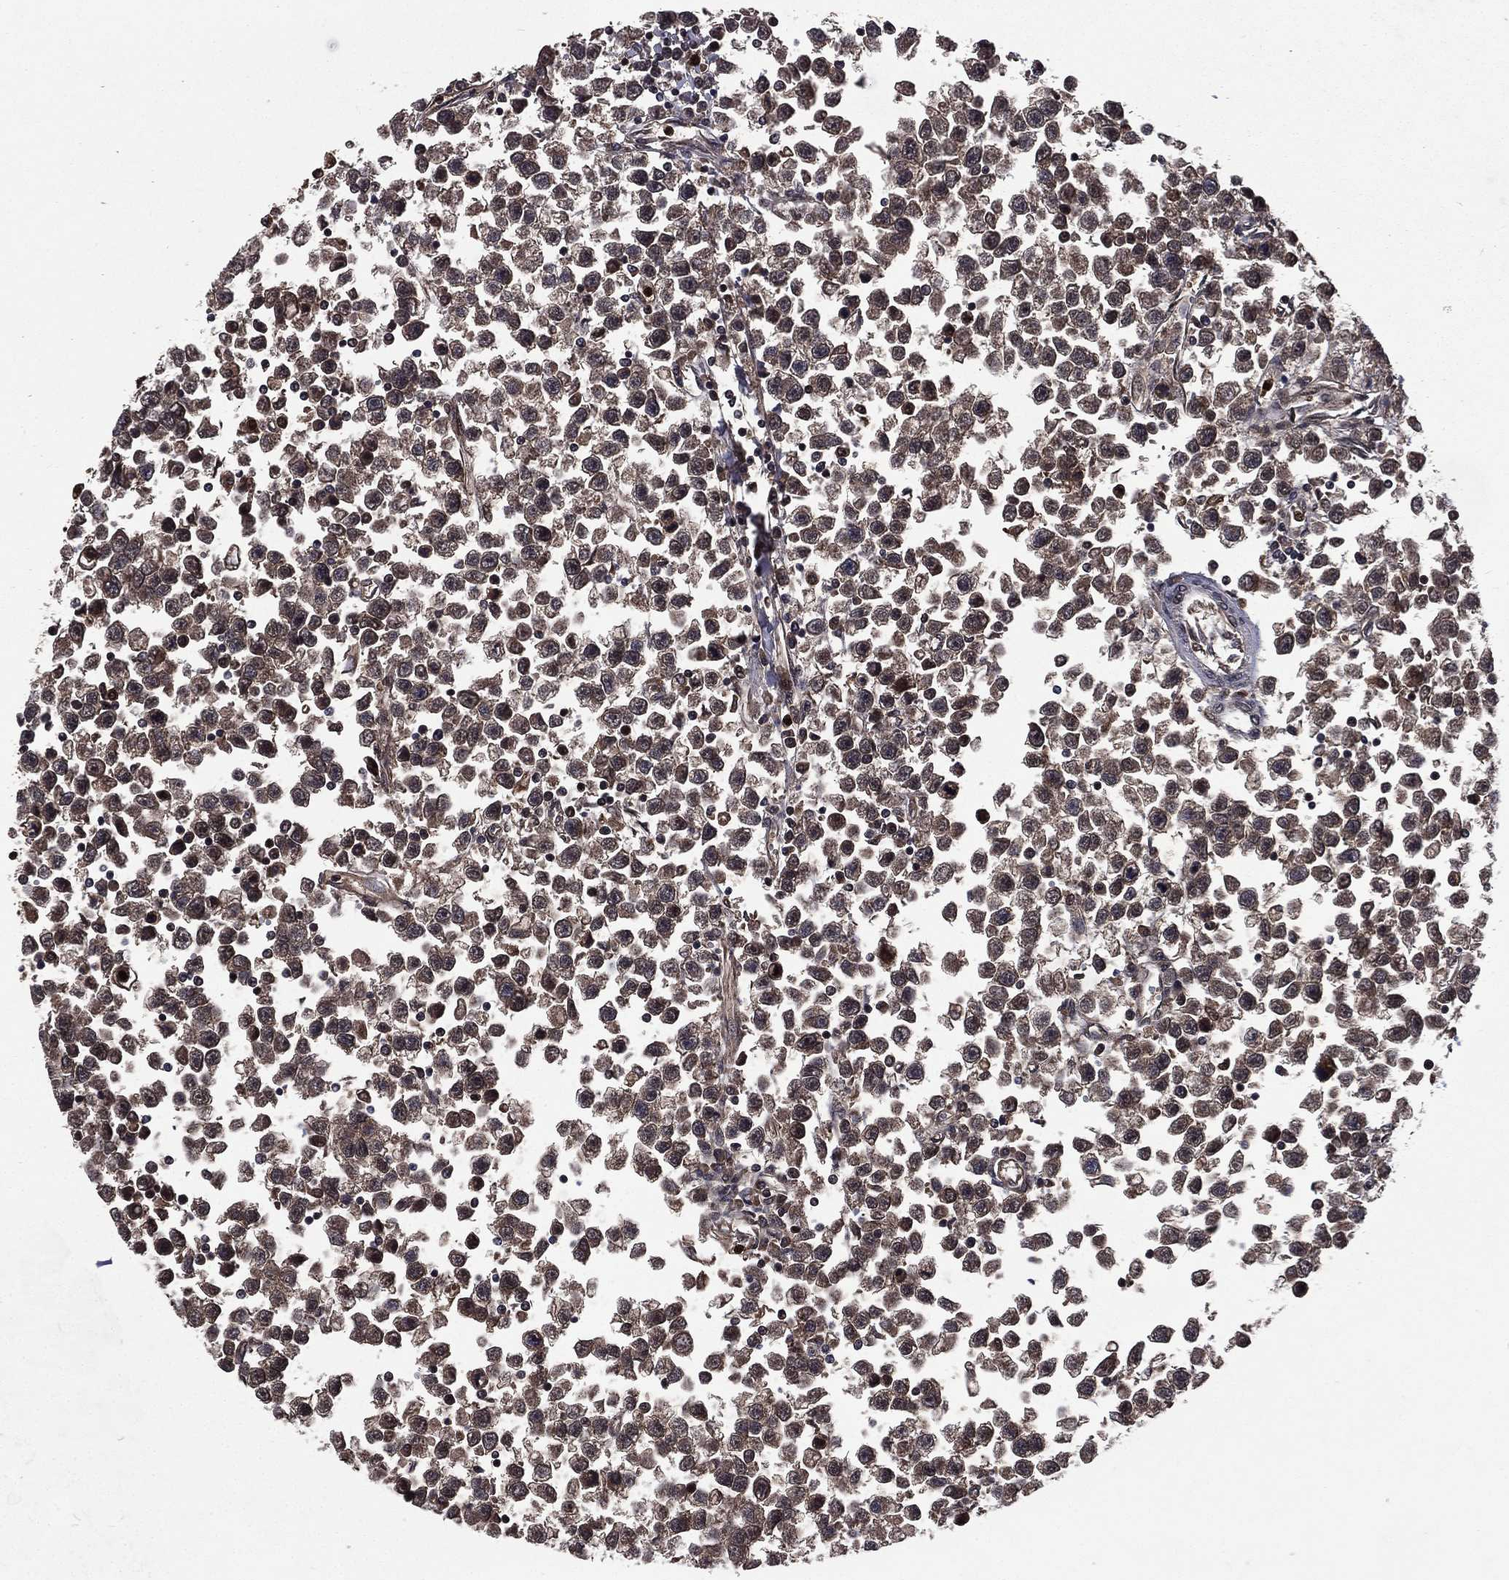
{"staining": {"intensity": "moderate", "quantity": ">75%", "location": "cytoplasmic/membranous"}, "tissue": "testis cancer", "cell_type": "Tumor cells", "image_type": "cancer", "snomed": [{"axis": "morphology", "description": "Seminoma, NOS"}, {"axis": "topography", "description": "Testis"}], "caption": "Protein expression analysis of testis cancer reveals moderate cytoplasmic/membranous expression in about >75% of tumor cells. The staining was performed using DAB to visualize the protein expression in brown, while the nuclei were stained in blue with hematoxylin (Magnification: 20x).", "gene": "LENG8", "patient": {"sex": "male", "age": 34}}